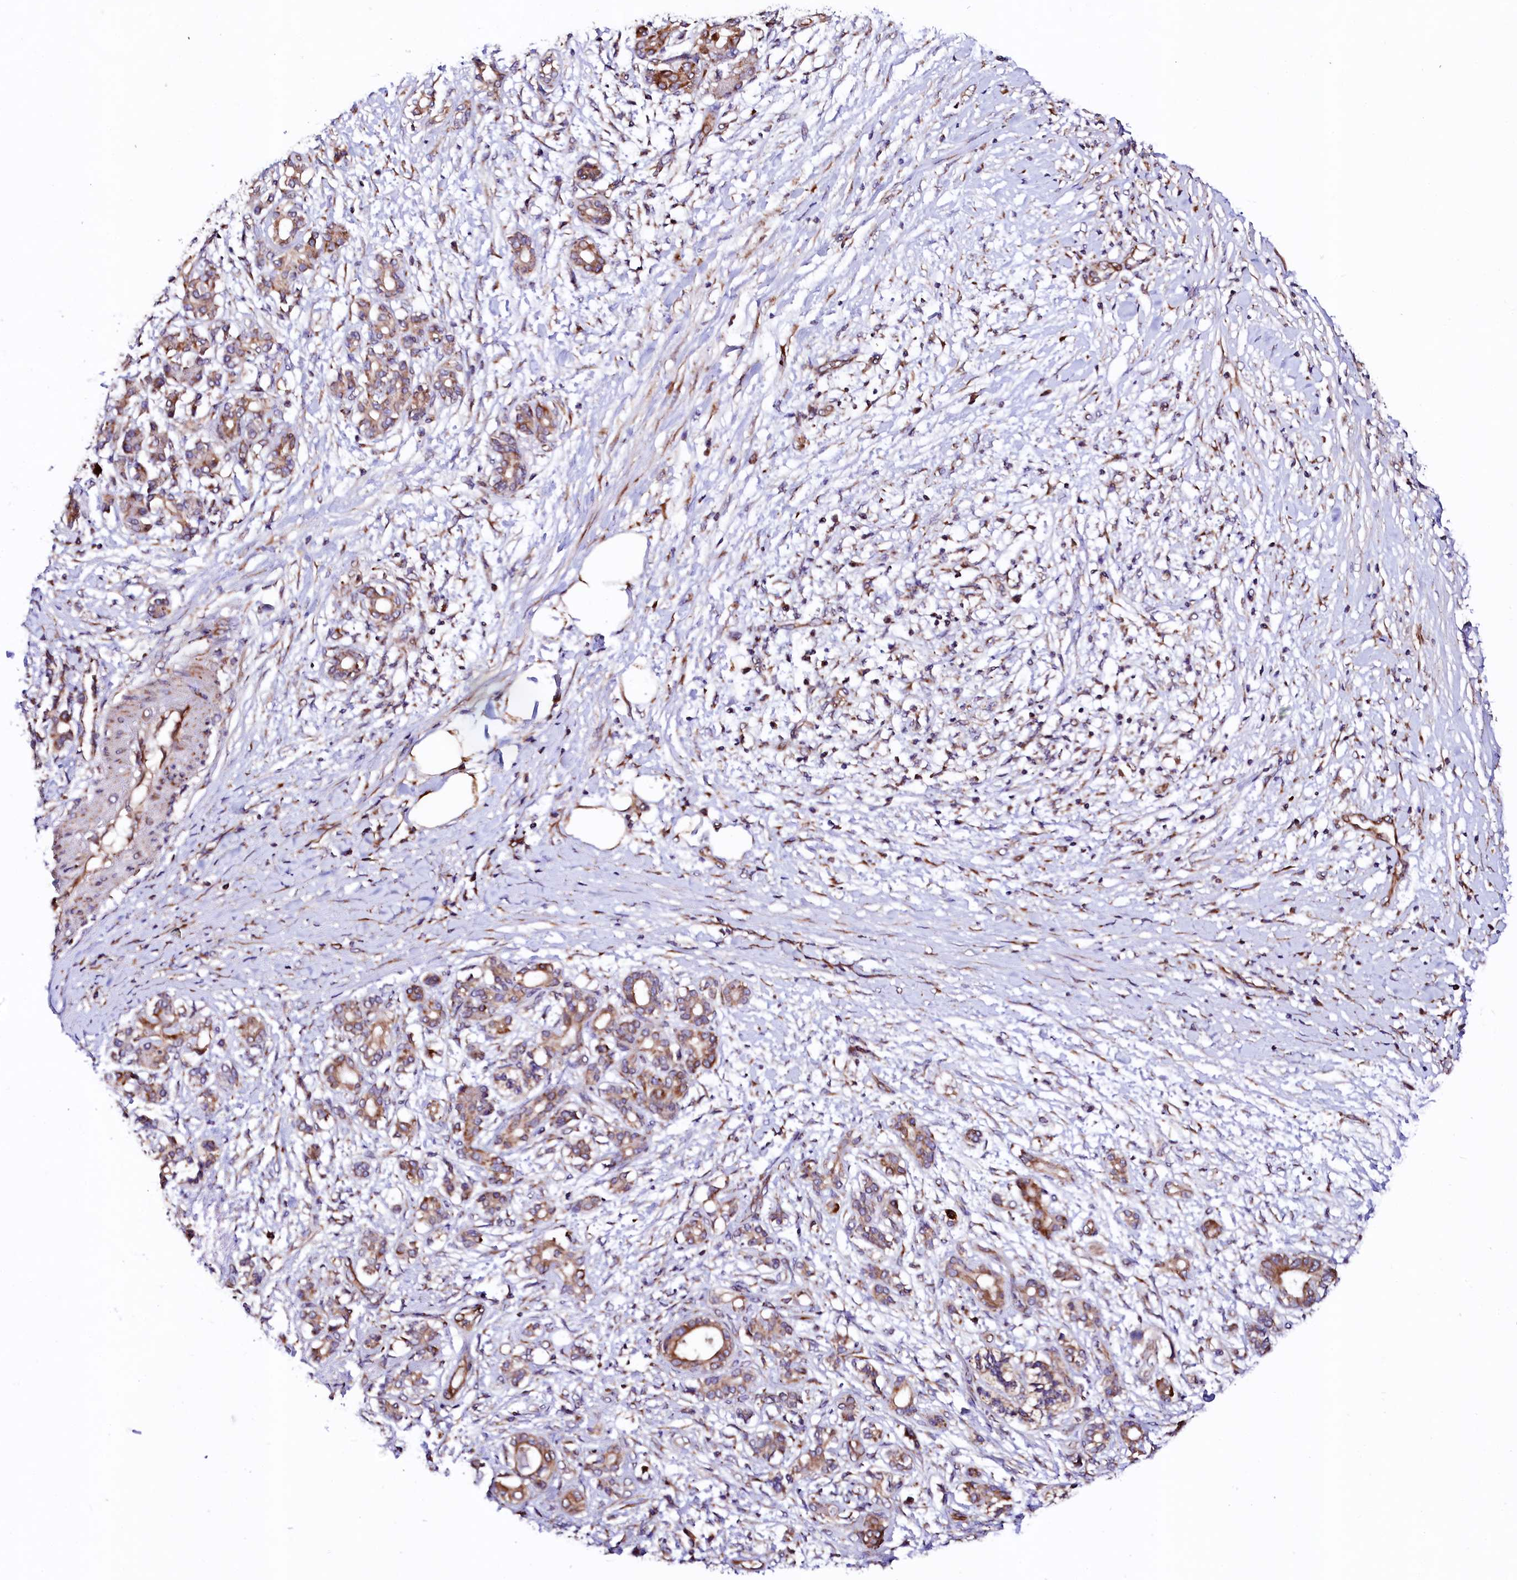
{"staining": {"intensity": "moderate", "quantity": ">75%", "location": "cytoplasmic/membranous"}, "tissue": "pancreatic cancer", "cell_type": "Tumor cells", "image_type": "cancer", "snomed": [{"axis": "morphology", "description": "Adenocarcinoma, NOS"}, {"axis": "topography", "description": "Pancreas"}], "caption": "Protein analysis of adenocarcinoma (pancreatic) tissue demonstrates moderate cytoplasmic/membranous positivity in approximately >75% of tumor cells.", "gene": "UBE3C", "patient": {"sex": "female", "age": 55}}